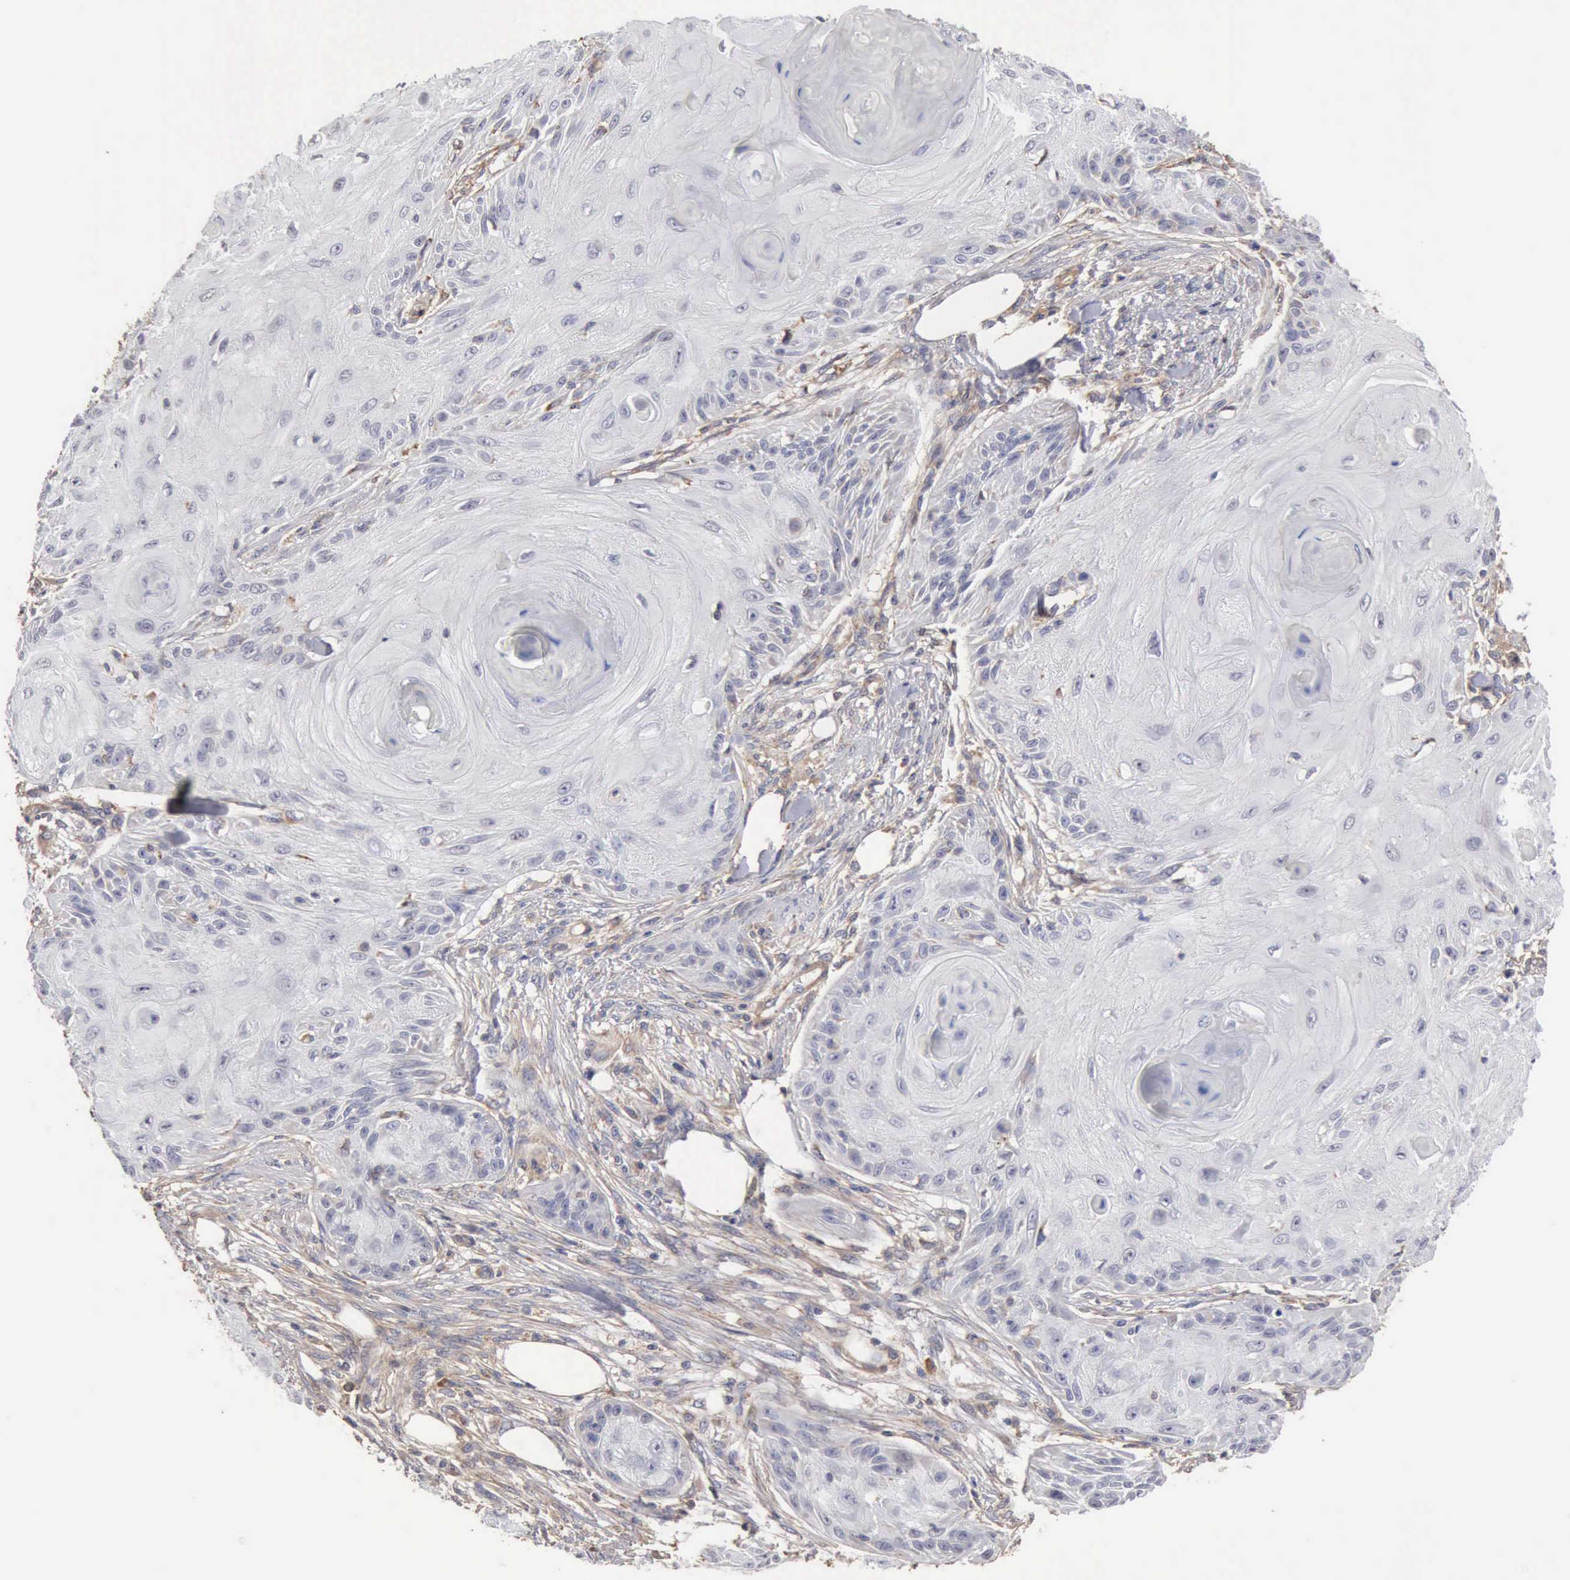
{"staining": {"intensity": "negative", "quantity": "none", "location": "none"}, "tissue": "skin cancer", "cell_type": "Tumor cells", "image_type": "cancer", "snomed": [{"axis": "morphology", "description": "Squamous cell carcinoma, NOS"}, {"axis": "topography", "description": "Skin"}], "caption": "Skin cancer (squamous cell carcinoma) was stained to show a protein in brown. There is no significant positivity in tumor cells.", "gene": "GPR101", "patient": {"sex": "female", "age": 88}}